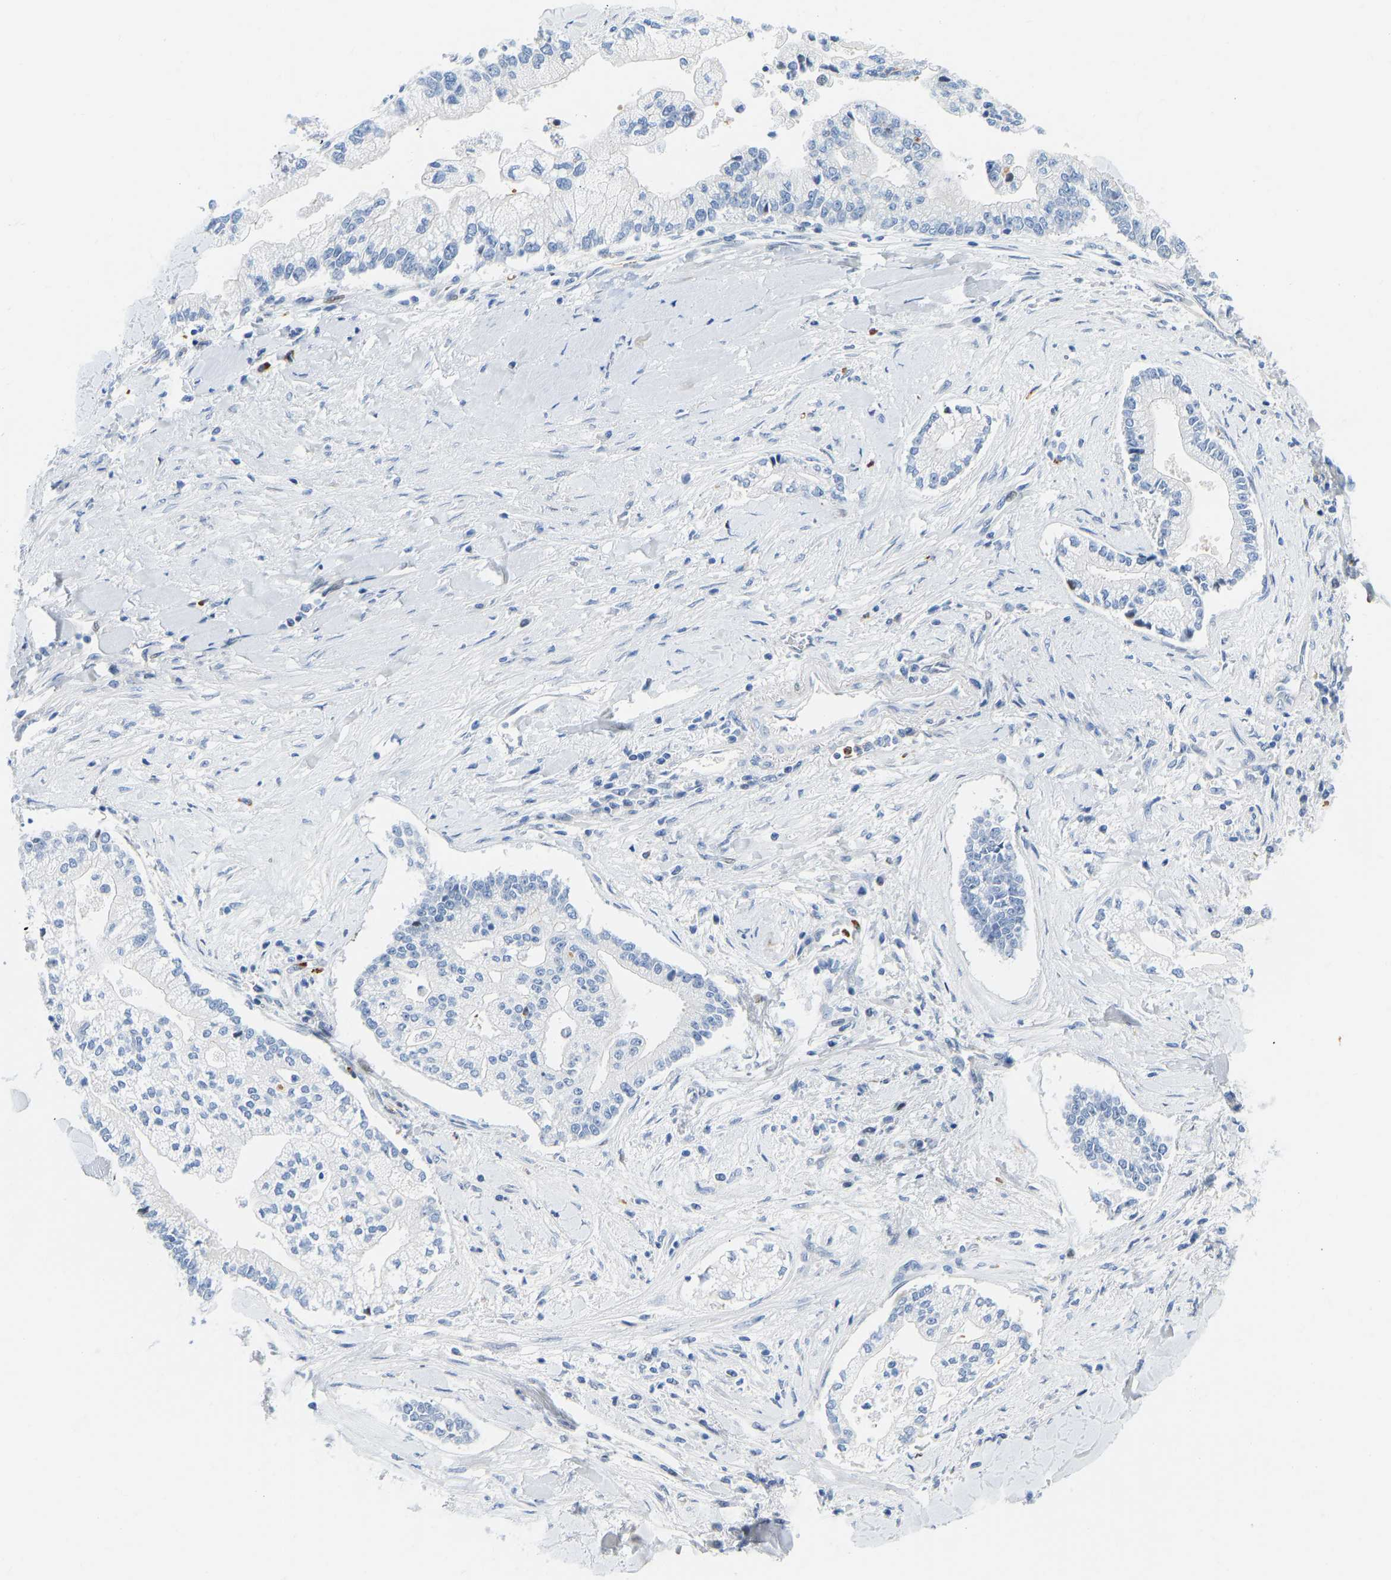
{"staining": {"intensity": "negative", "quantity": "none", "location": "none"}, "tissue": "liver cancer", "cell_type": "Tumor cells", "image_type": "cancer", "snomed": [{"axis": "morphology", "description": "Cholangiocarcinoma"}, {"axis": "topography", "description": "Liver"}], "caption": "The immunohistochemistry photomicrograph has no significant expression in tumor cells of liver cholangiocarcinoma tissue.", "gene": "HDAC5", "patient": {"sex": "male", "age": 50}}